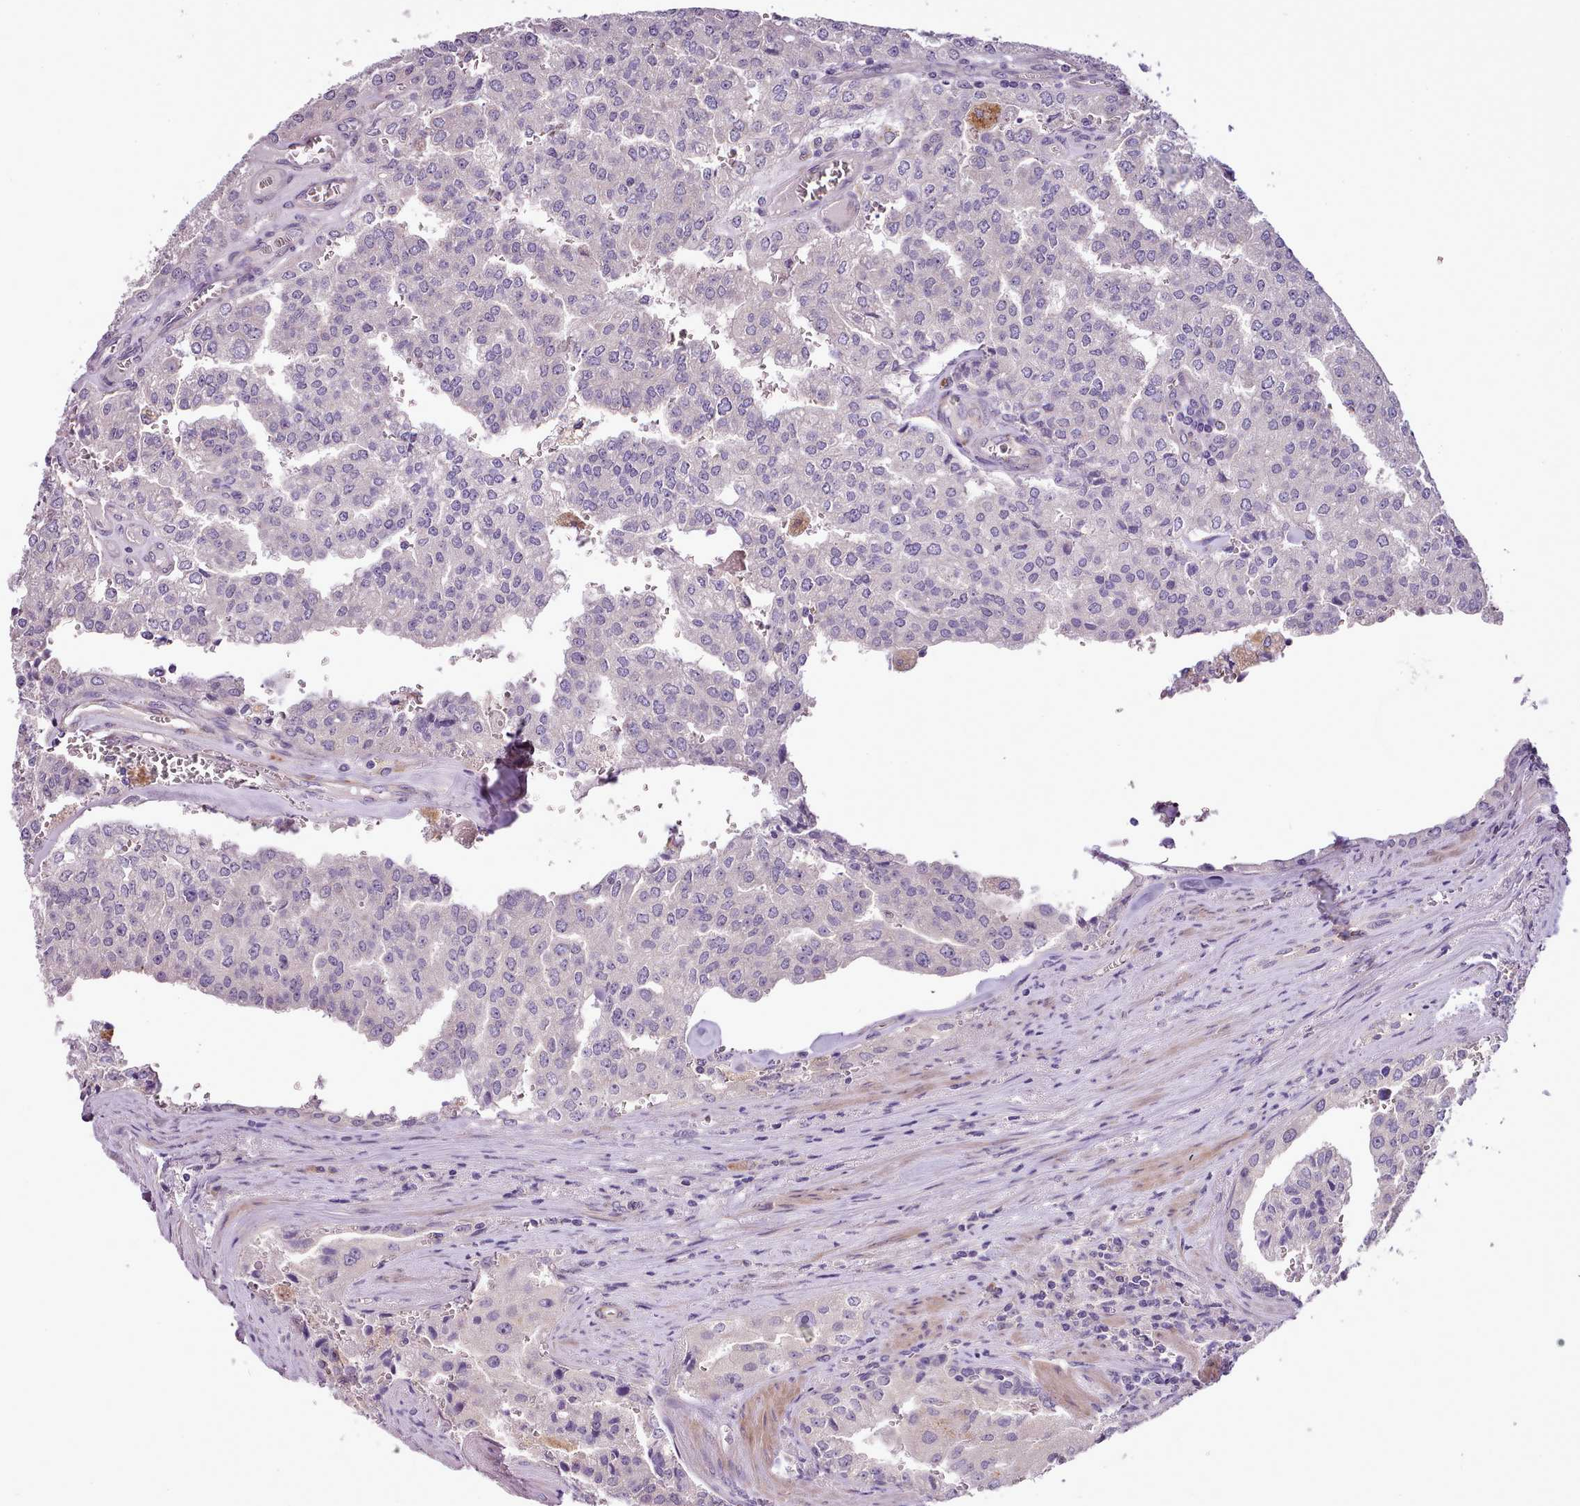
{"staining": {"intensity": "negative", "quantity": "none", "location": "none"}, "tissue": "prostate cancer", "cell_type": "Tumor cells", "image_type": "cancer", "snomed": [{"axis": "morphology", "description": "Adenocarcinoma, High grade"}, {"axis": "topography", "description": "Prostate"}], "caption": "Prostate high-grade adenocarcinoma stained for a protein using immunohistochemistry reveals no expression tumor cells.", "gene": "SETX", "patient": {"sex": "male", "age": 68}}